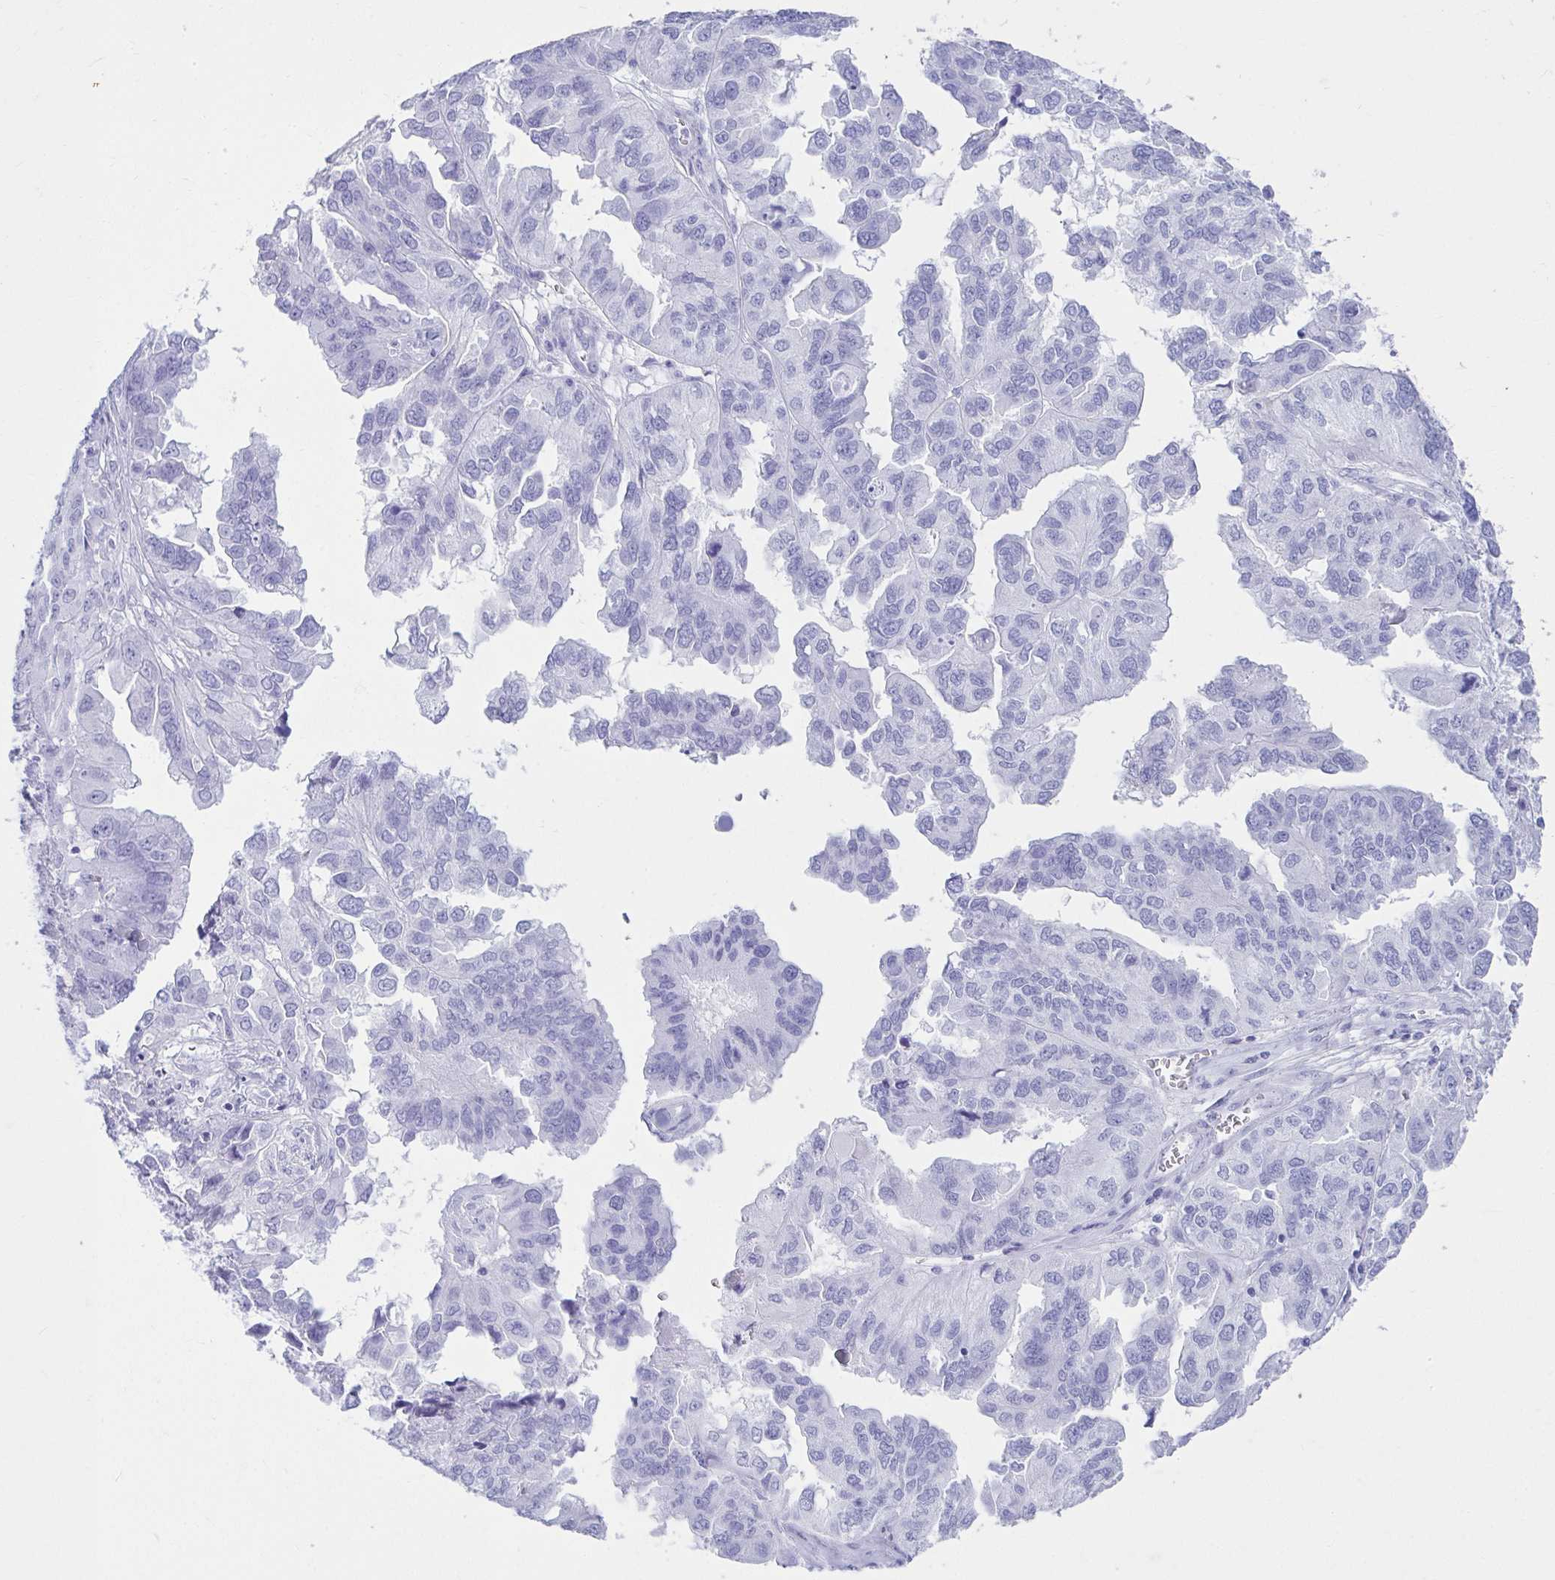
{"staining": {"intensity": "negative", "quantity": "none", "location": "none"}, "tissue": "ovarian cancer", "cell_type": "Tumor cells", "image_type": "cancer", "snomed": [{"axis": "morphology", "description": "Cystadenocarcinoma, serous, NOS"}, {"axis": "topography", "description": "Ovary"}], "caption": "IHC photomicrograph of neoplastic tissue: ovarian cancer stained with DAB shows no significant protein staining in tumor cells.", "gene": "ATP4B", "patient": {"sex": "female", "age": 79}}